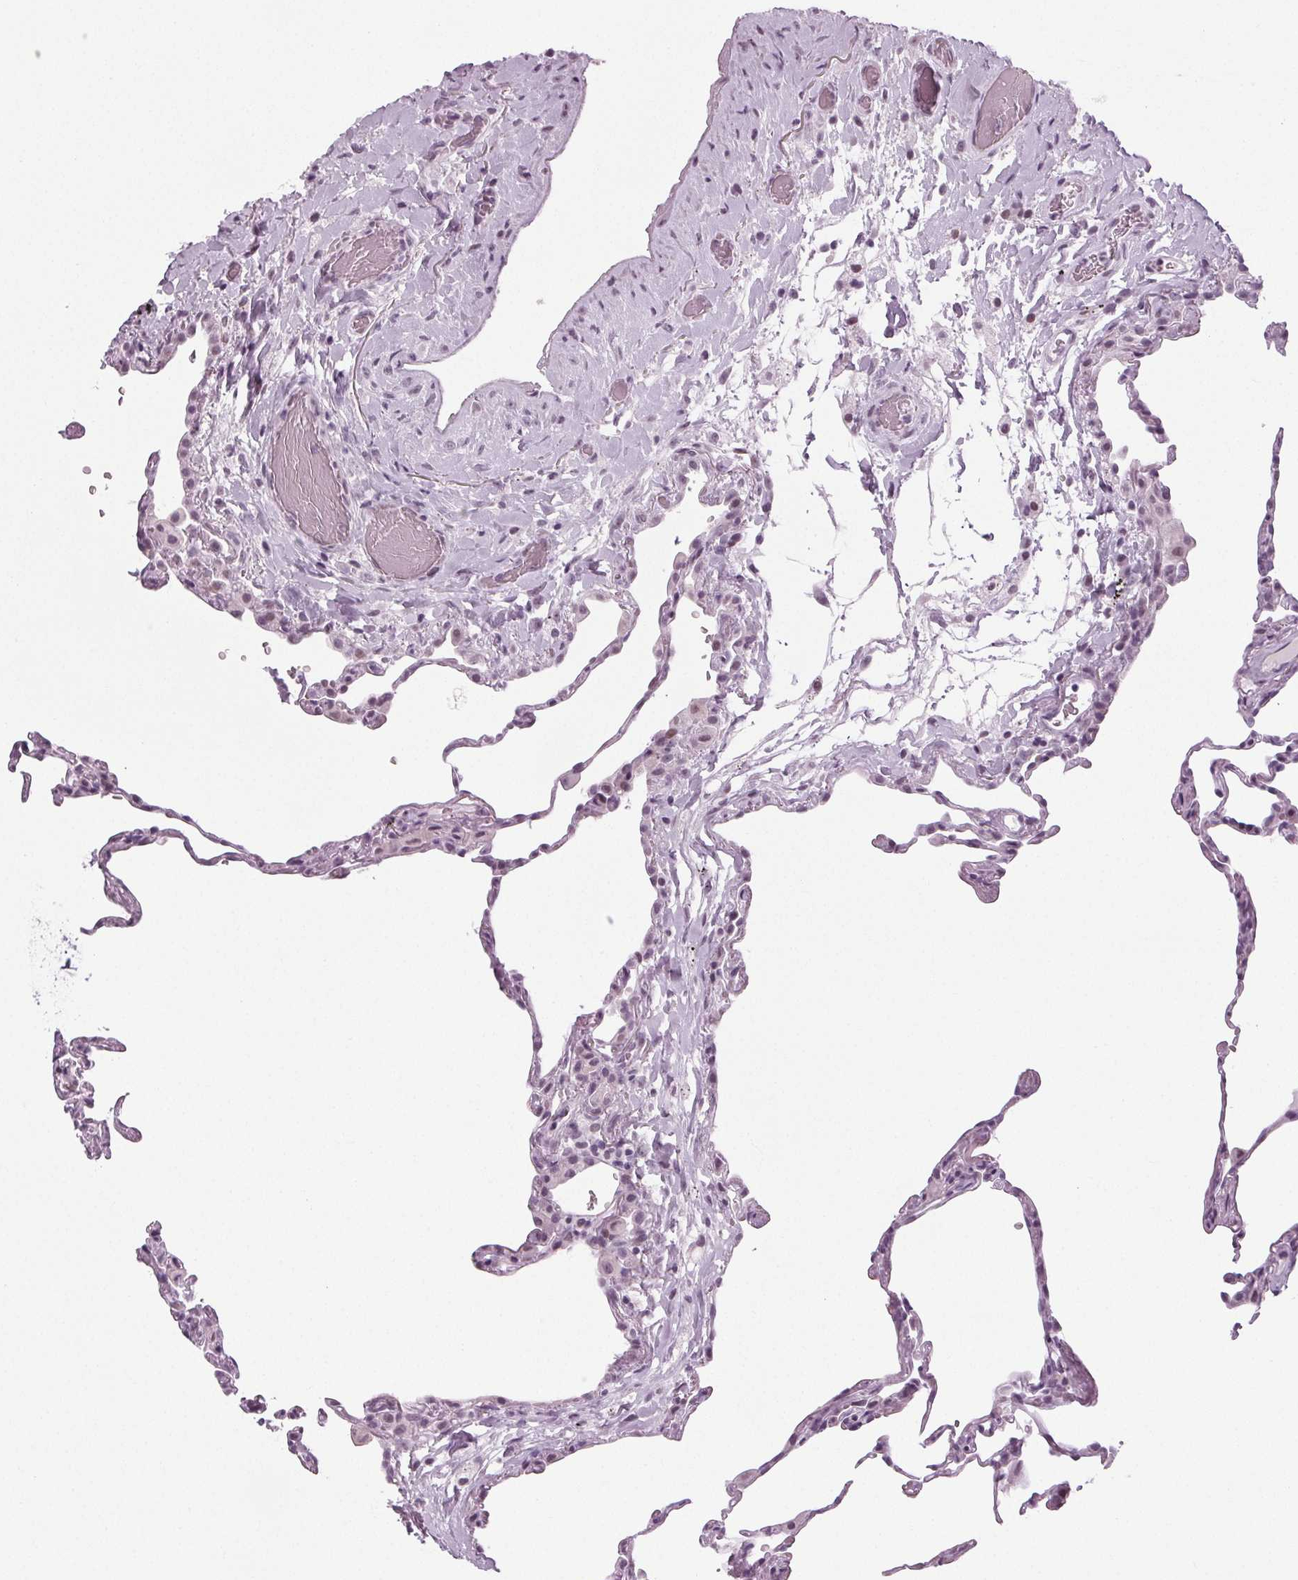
{"staining": {"intensity": "moderate", "quantity": "<25%", "location": "nuclear"}, "tissue": "lung", "cell_type": "Alveolar cells", "image_type": "normal", "snomed": [{"axis": "morphology", "description": "Normal tissue, NOS"}, {"axis": "topography", "description": "Lung"}], "caption": "About <25% of alveolar cells in benign lung exhibit moderate nuclear protein positivity as visualized by brown immunohistochemical staining.", "gene": "IGF2BP1", "patient": {"sex": "female", "age": 57}}